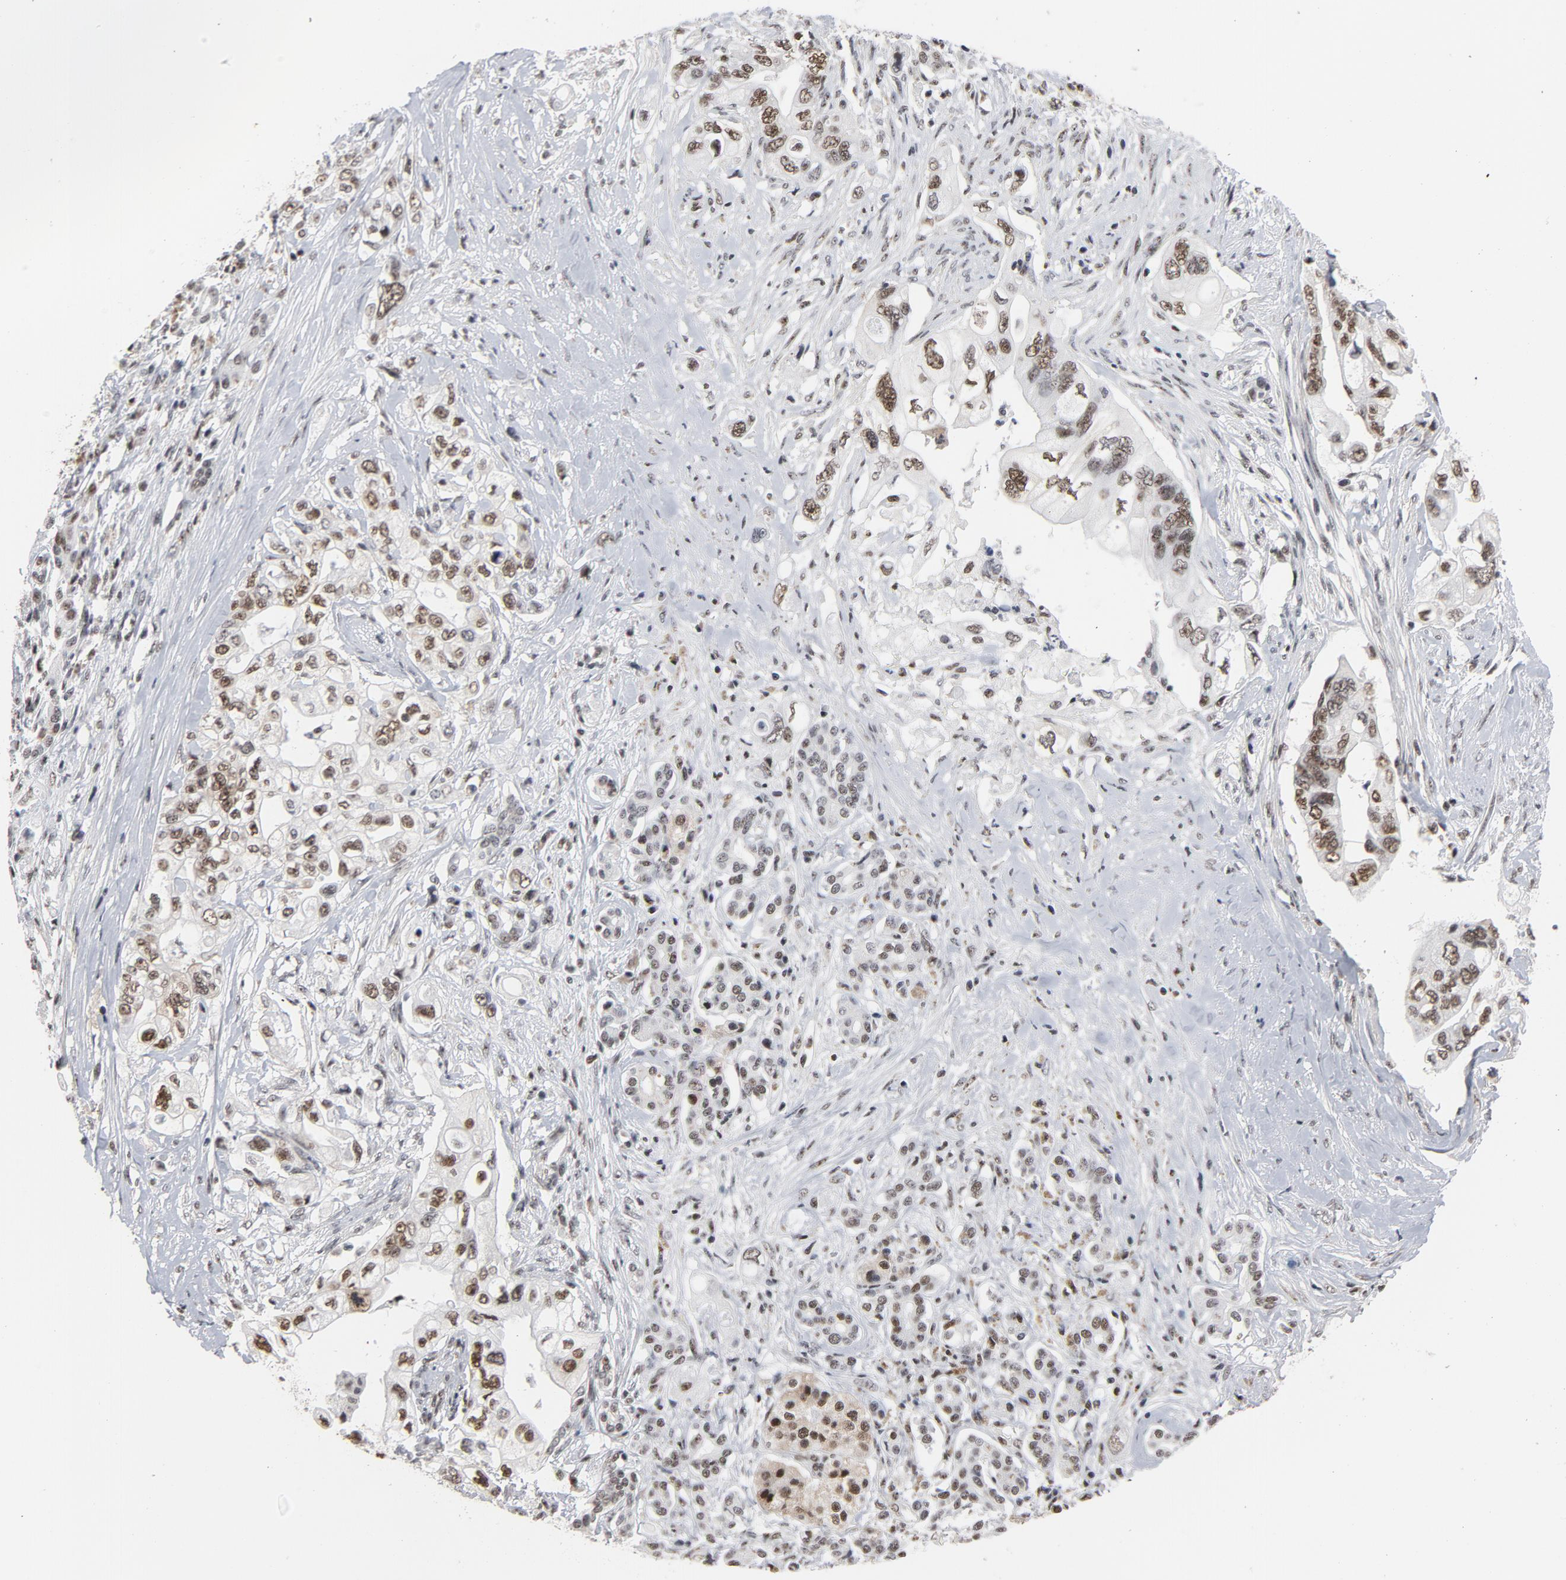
{"staining": {"intensity": "moderate", "quantity": ">75%", "location": "nuclear"}, "tissue": "pancreatic cancer", "cell_type": "Tumor cells", "image_type": "cancer", "snomed": [{"axis": "morphology", "description": "Normal tissue, NOS"}, {"axis": "topography", "description": "Pancreas"}], "caption": "This micrograph demonstrates immunohistochemistry staining of pancreatic cancer, with medium moderate nuclear staining in about >75% of tumor cells.", "gene": "MRE11", "patient": {"sex": "male", "age": 42}}